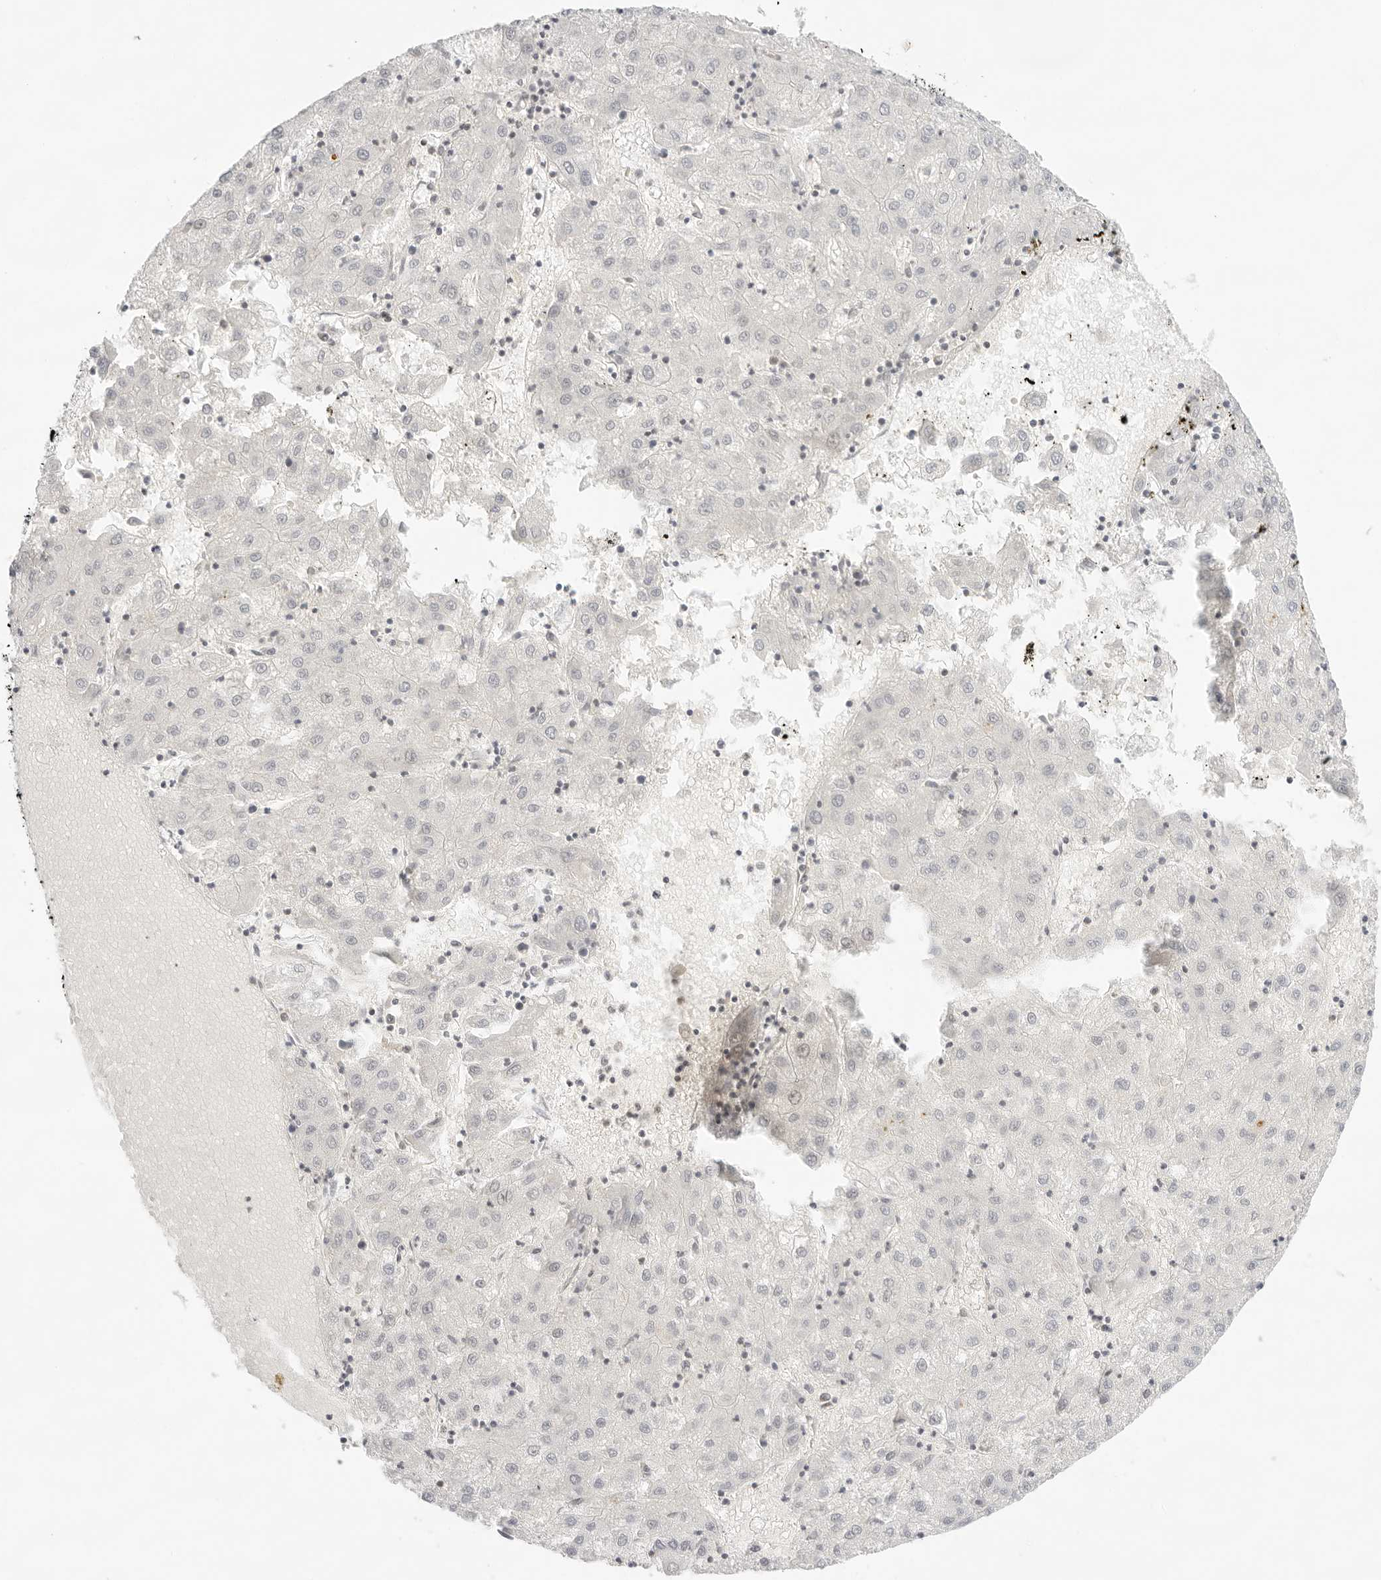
{"staining": {"intensity": "negative", "quantity": "none", "location": "none"}, "tissue": "liver cancer", "cell_type": "Tumor cells", "image_type": "cancer", "snomed": [{"axis": "morphology", "description": "Carcinoma, Hepatocellular, NOS"}, {"axis": "topography", "description": "Liver"}], "caption": "DAB immunohistochemical staining of human hepatocellular carcinoma (liver) exhibits no significant positivity in tumor cells.", "gene": "TNFRSF14", "patient": {"sex": "male", "age": 72}}